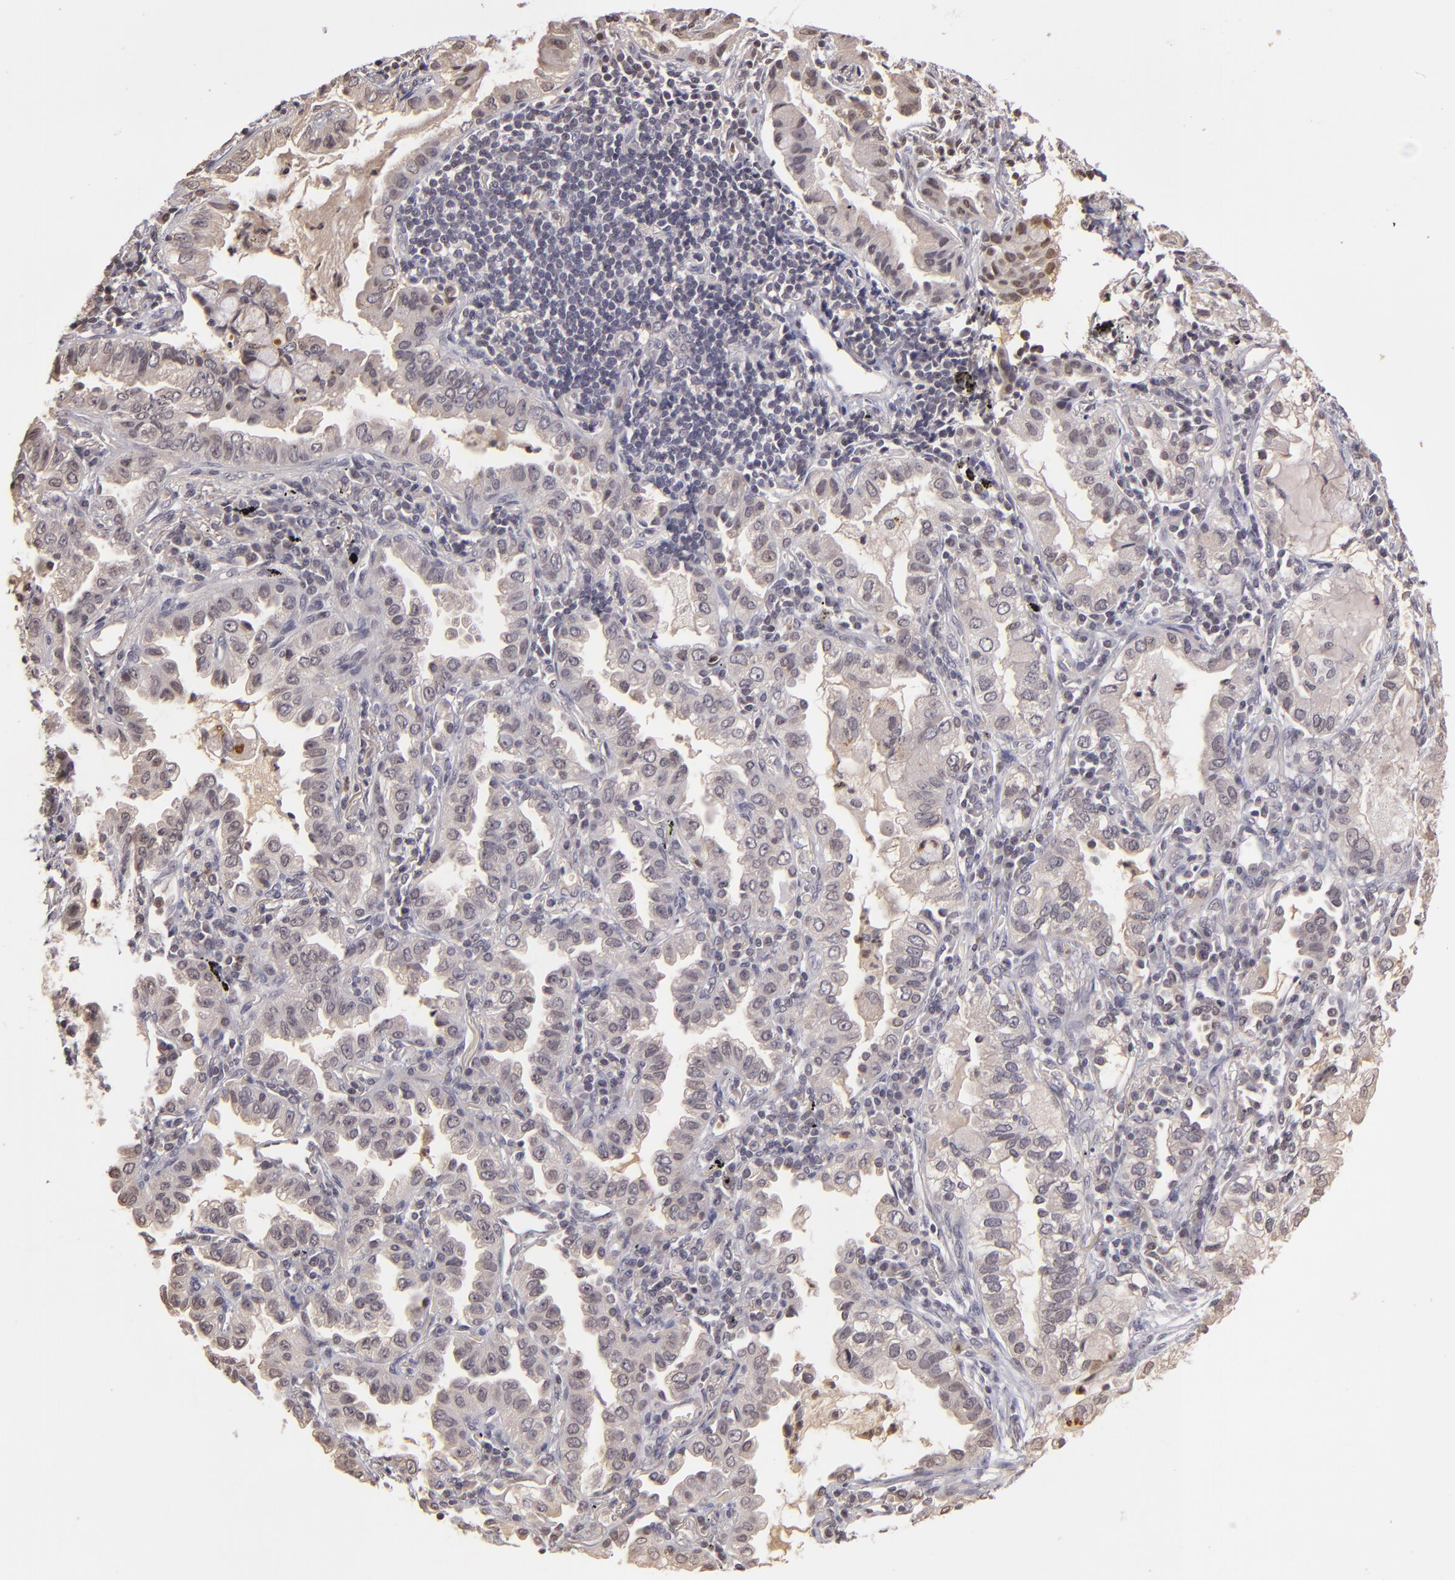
{"staining": {"intensity": "weak", "quantity": ">75%", "location": "cytoplasmic/membranous"}, "tissue": "lung cancer", "cell_type": "Tumor cells", "image_type": "cancer", "snomed": [{"axis": "morphology", "description": "Adenocarcinoma, NOS"}, {"axis": "topography", "description": "Lung"}], "caption": "The micrograph reveals immunohistochemical staining of lung adenocarcinoma. There is weak cytoplasmic/membranous positivity is present in about >75% of tumor cells.", "gene": "LRG1", "patient": {"sex": "female", "age": 50}}